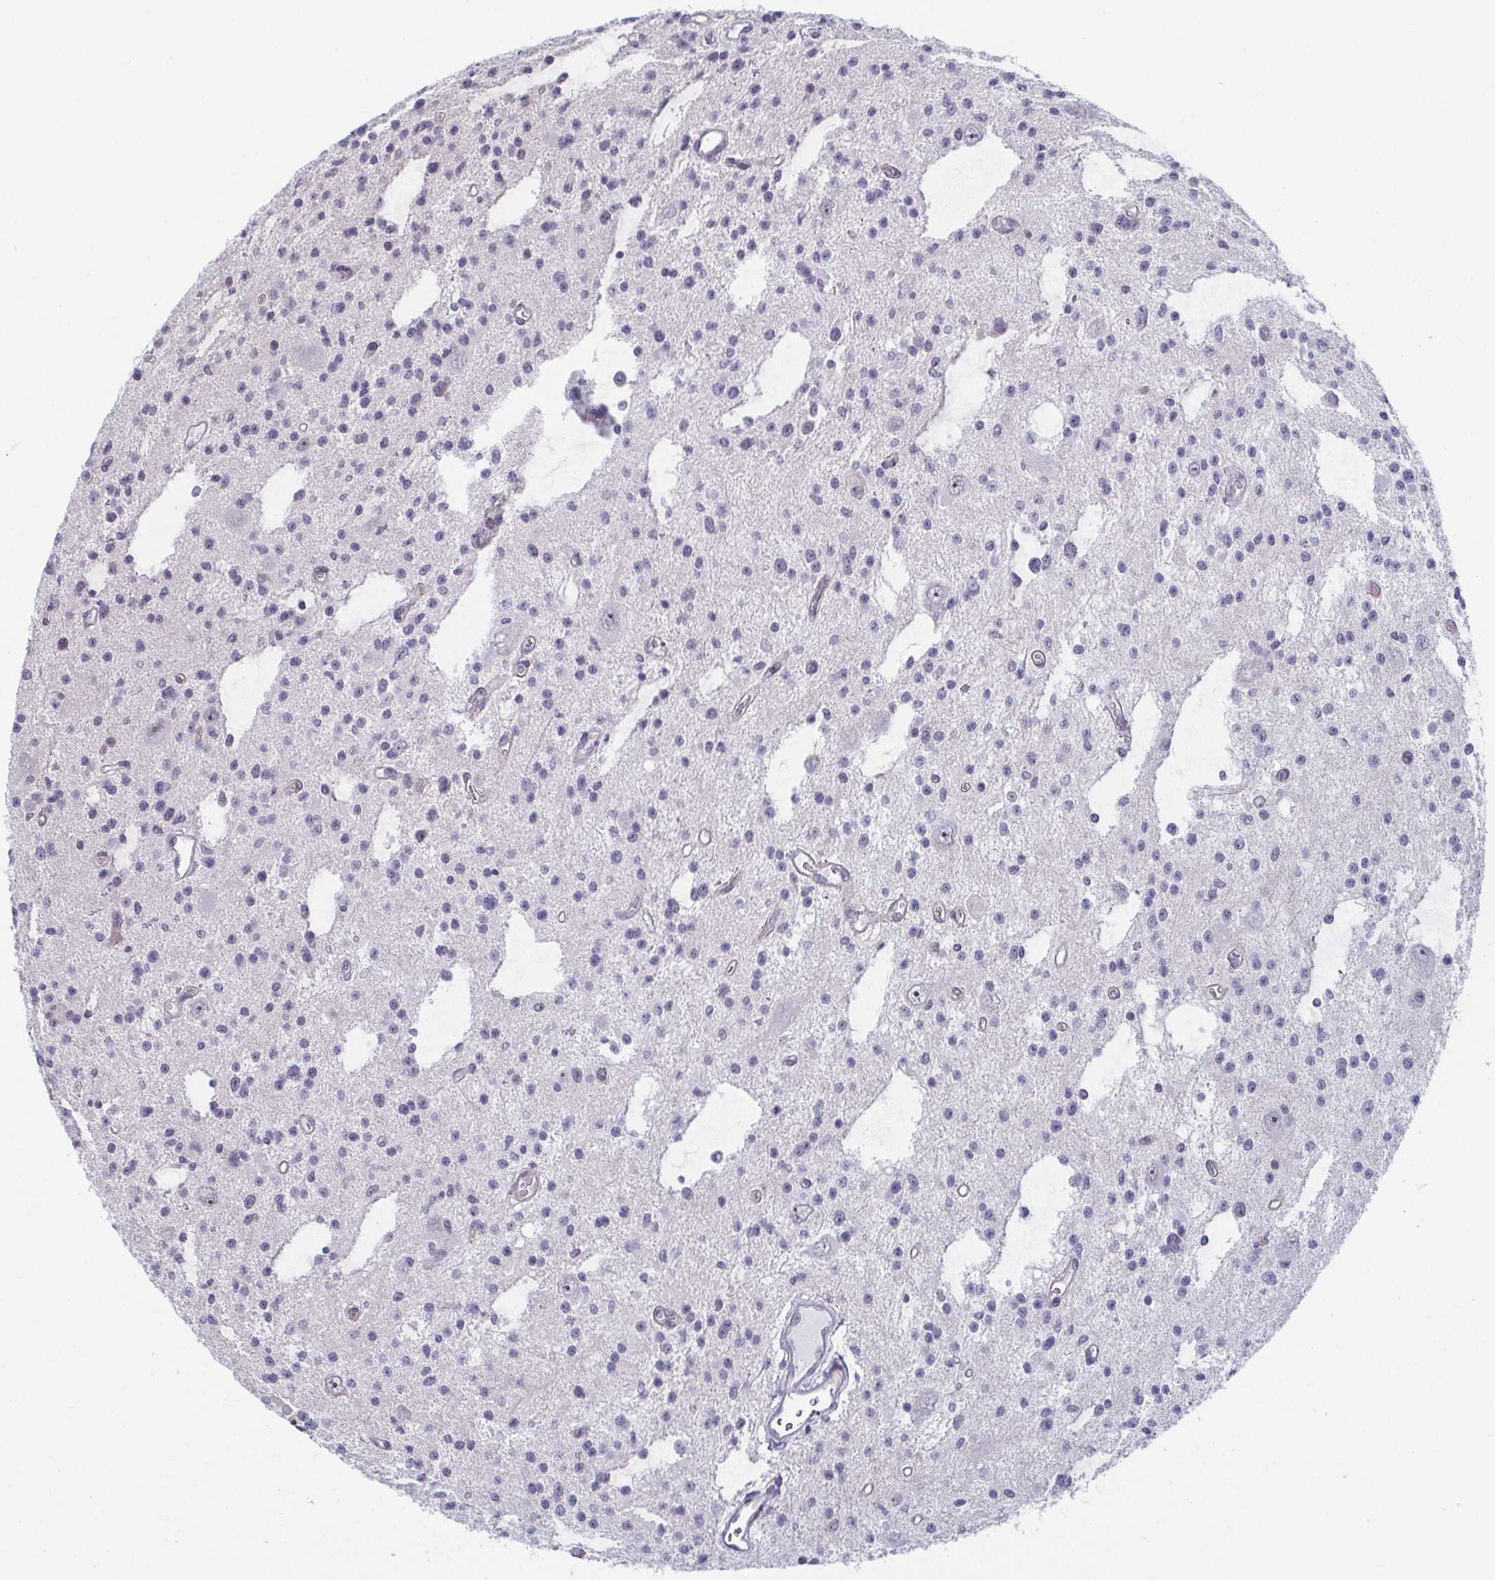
{"staining": {"intensity": "negative", "quantity": "none", "location": "none"}, "tissue": "glioma", "cell_type": "Tumor cells", "image_type": "cancer", "snomed": [{"axis": "morphology", "description": "Glioma, malignant, Low grade"}, {"axis": "topography", "description": "Brain"}], "caption": "Immunohistochemistry of low-grade glioma (malignant) demonstrates no staining in tumor cells. The staining is performed using DAB brown chromogen with nuclei counter-stained in using hematoxylin.", "gene": "EXOSC7", "patient": {"sex": "male", "age": 43}}